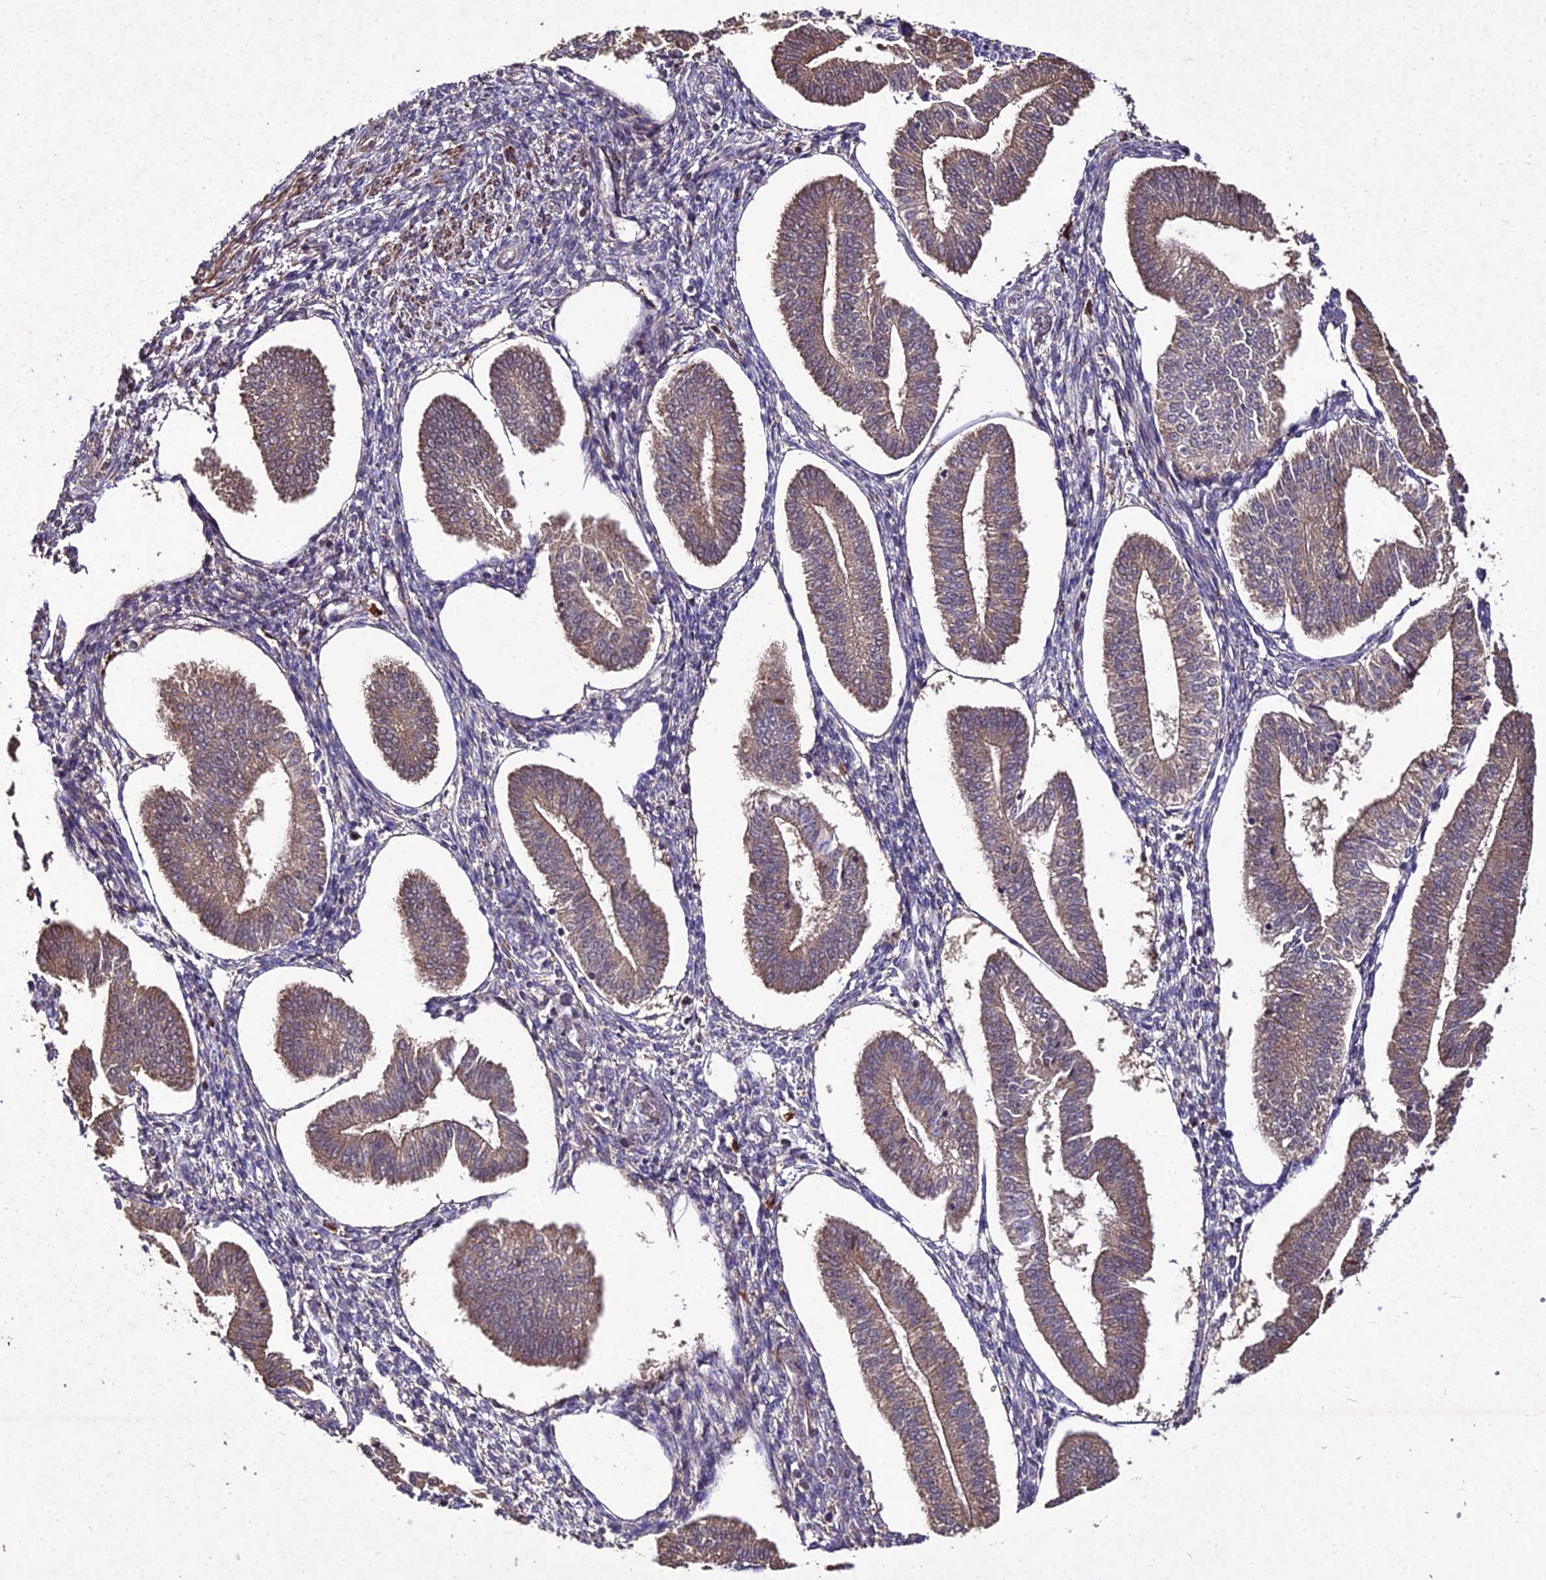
{"staining": {"intensity": "weak", "quantity": "25%-75%", "location": "cytoplasmic/membranous,nuclear"}, "tissue": "endometrium", "cell_type": "Cells in endometrial stroma", "image_type": "normal", "snomed": [{"axis": "morphology", "description": "Normal tissue, NOS"}, {"axis": "topography", "description": "Endometrium"}], "caption": "Immunohistochemistry (IHC) (DAB (3,3'-diaminobenzidine)) staining of unremarkable human endometrium shows weak cytoplasmic/membranous,nuclear protein staining in about 25%-75% of cells in endometrial stroma.", "gene": "ZNF766", "patient": {"sex": "female", "age": 34}}